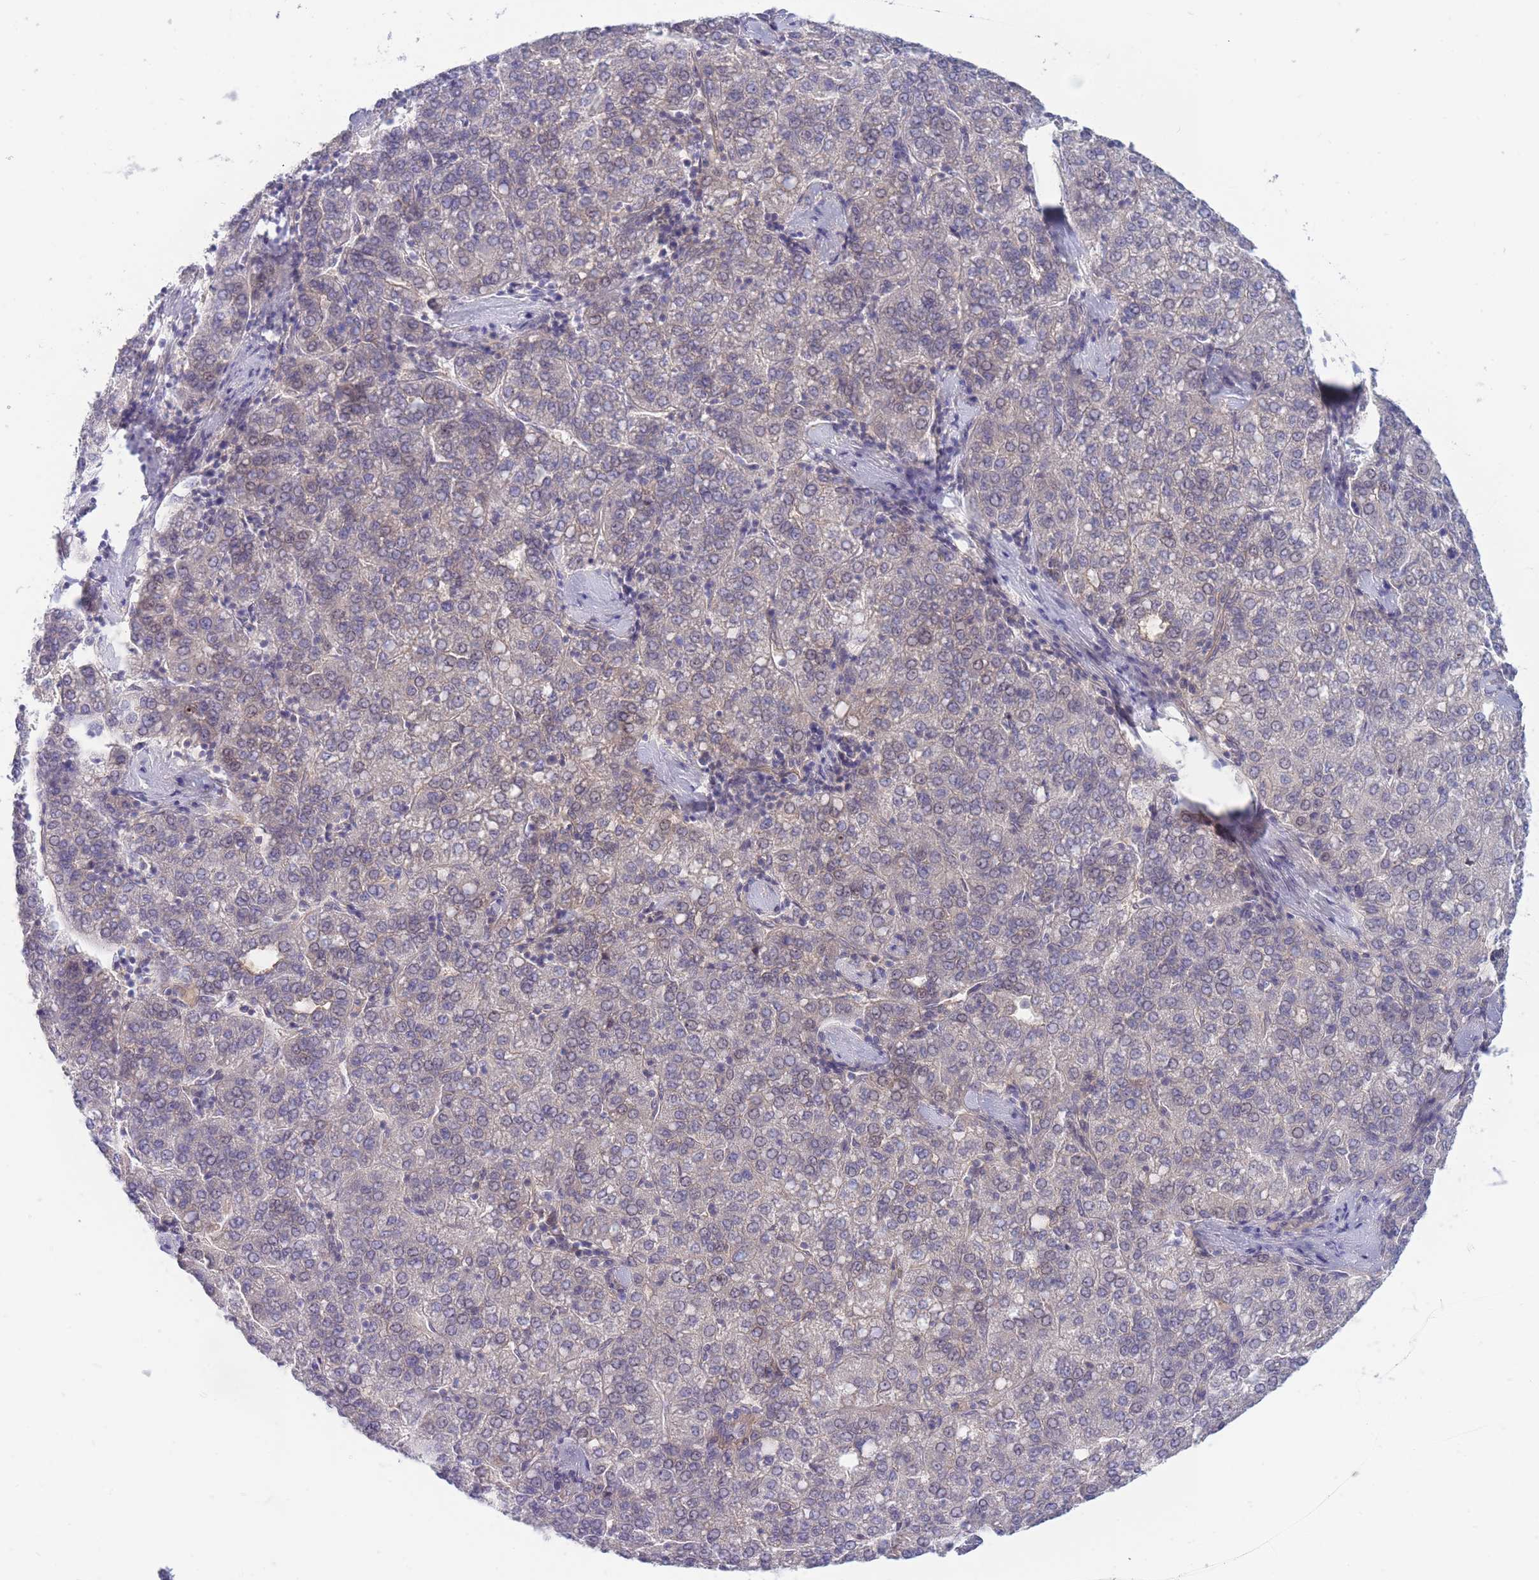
{"staining": {"intensity": "negative", "quantity": "none", "location": "none"}, "tissue": "liver cancer", "cell_type": "Tumor cells", "image_type": "cancer", "snomed": [{"axis": "morphology", "description": "Carcinoma, Hepatocellular, NOS"}, {"axis": "topography", "description": "Liver"}], "caption": "Immunohistochemistry (IHC) photomicrograph of liver cancer stained for a protein (brown), which shows no staining in tumor cells. The staining is performed using DAB brown chromogen with nuclei counter-stained in using hematoxylin.", "gene": "APOL4", "patient": {"sex": "male", "age": 65}}